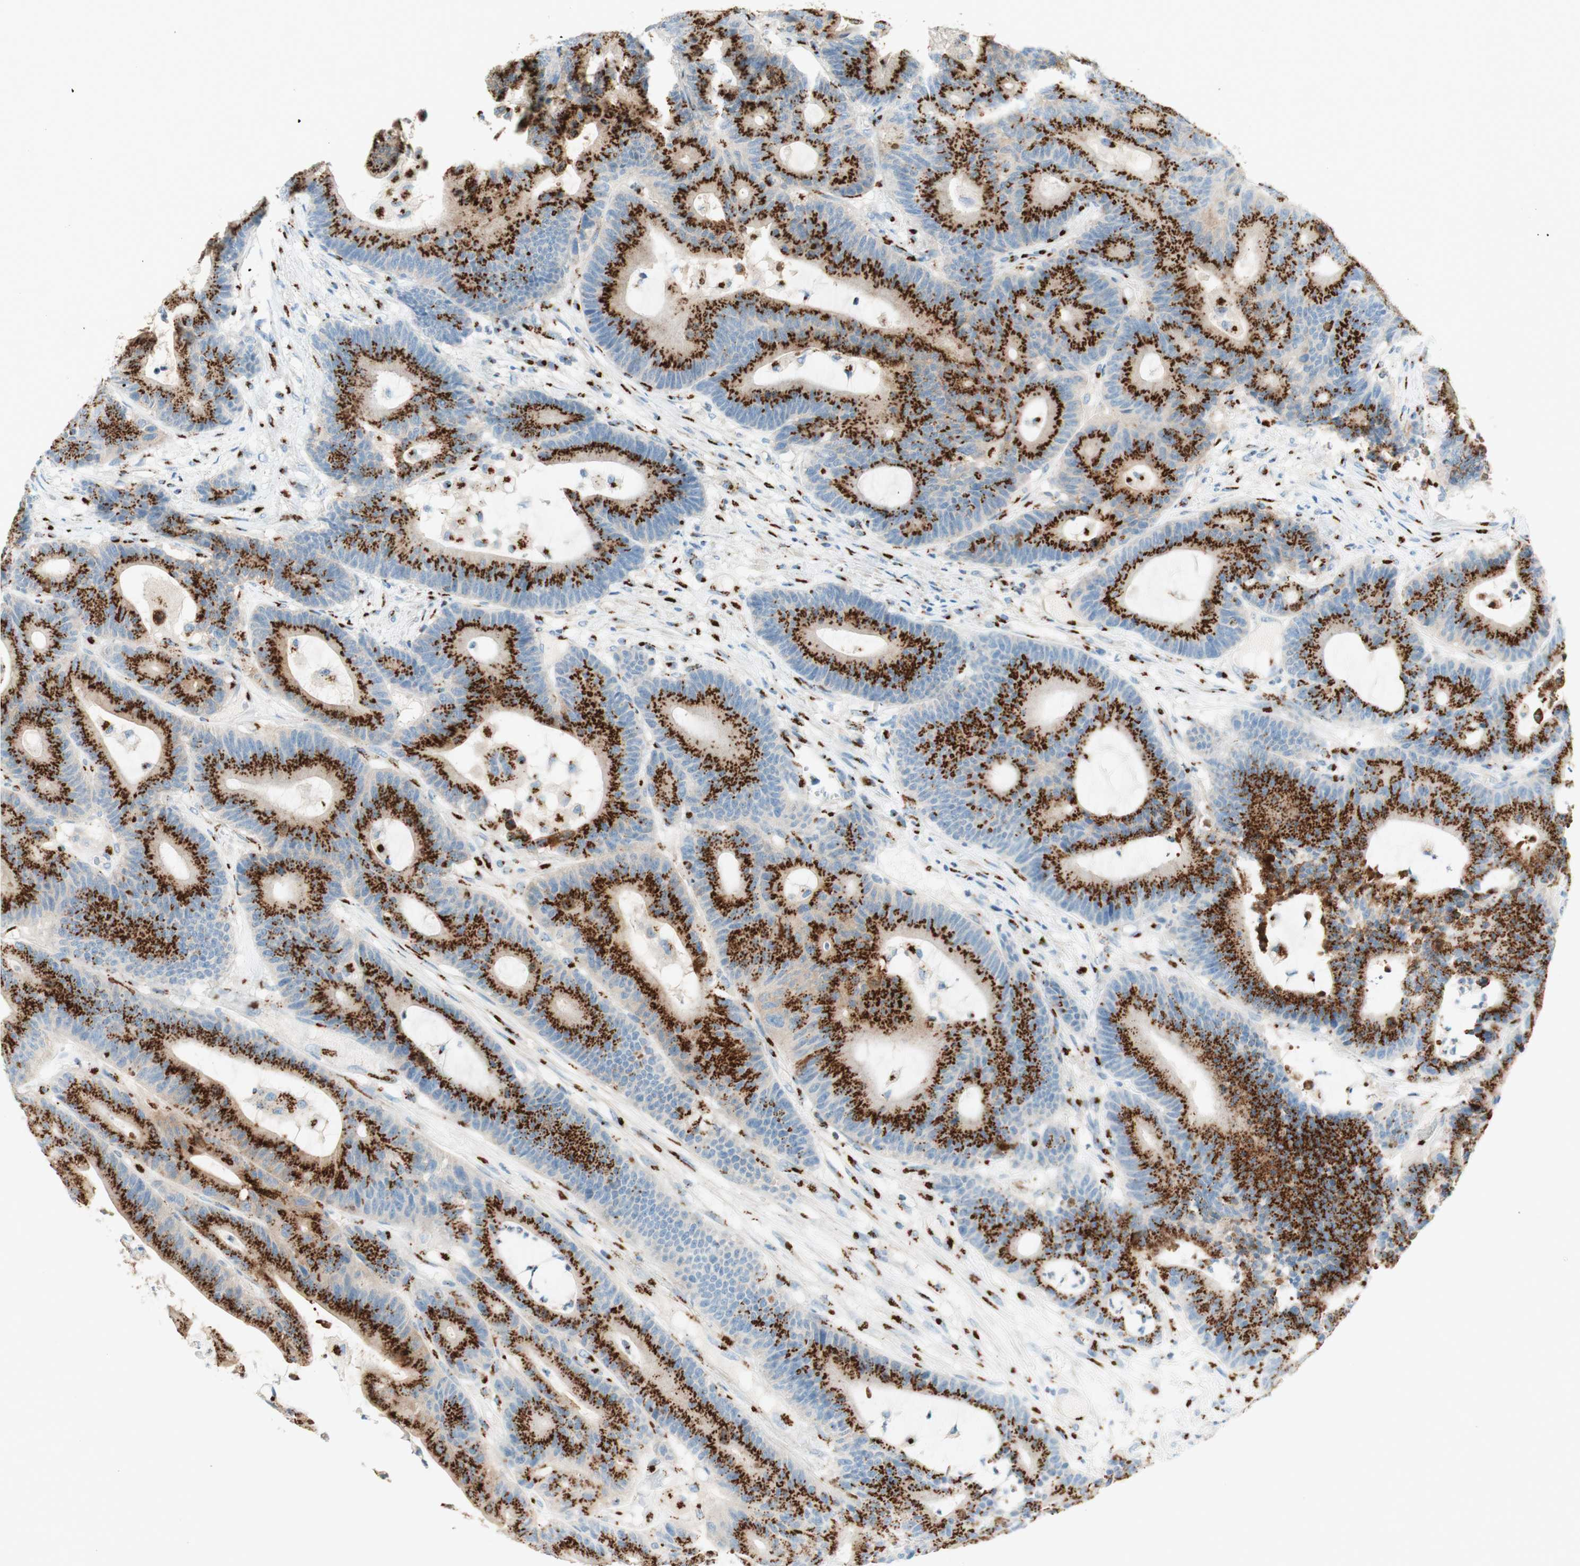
{"staining": {"intensity": "strong", "quantity": ">75%", "location": "cytoplasmic/membranous"}, "tissue": "colorectal cancer", "cell_type": "Tumor cells", "image_type": "cancer", "snomed": [{"axis": "morphology", "description": "Adenocarcinoma, NOS"}, {"axis": "topography", "description": "Colon"}], "caption": "Tumor cells demonstrate strong cytoplasmic/membranous positivity in approximately >75% of cells in adenocarcinoma (colorectal).", "gene": "GOLGB1", "patient": {"sex": "female", "age": 84}}